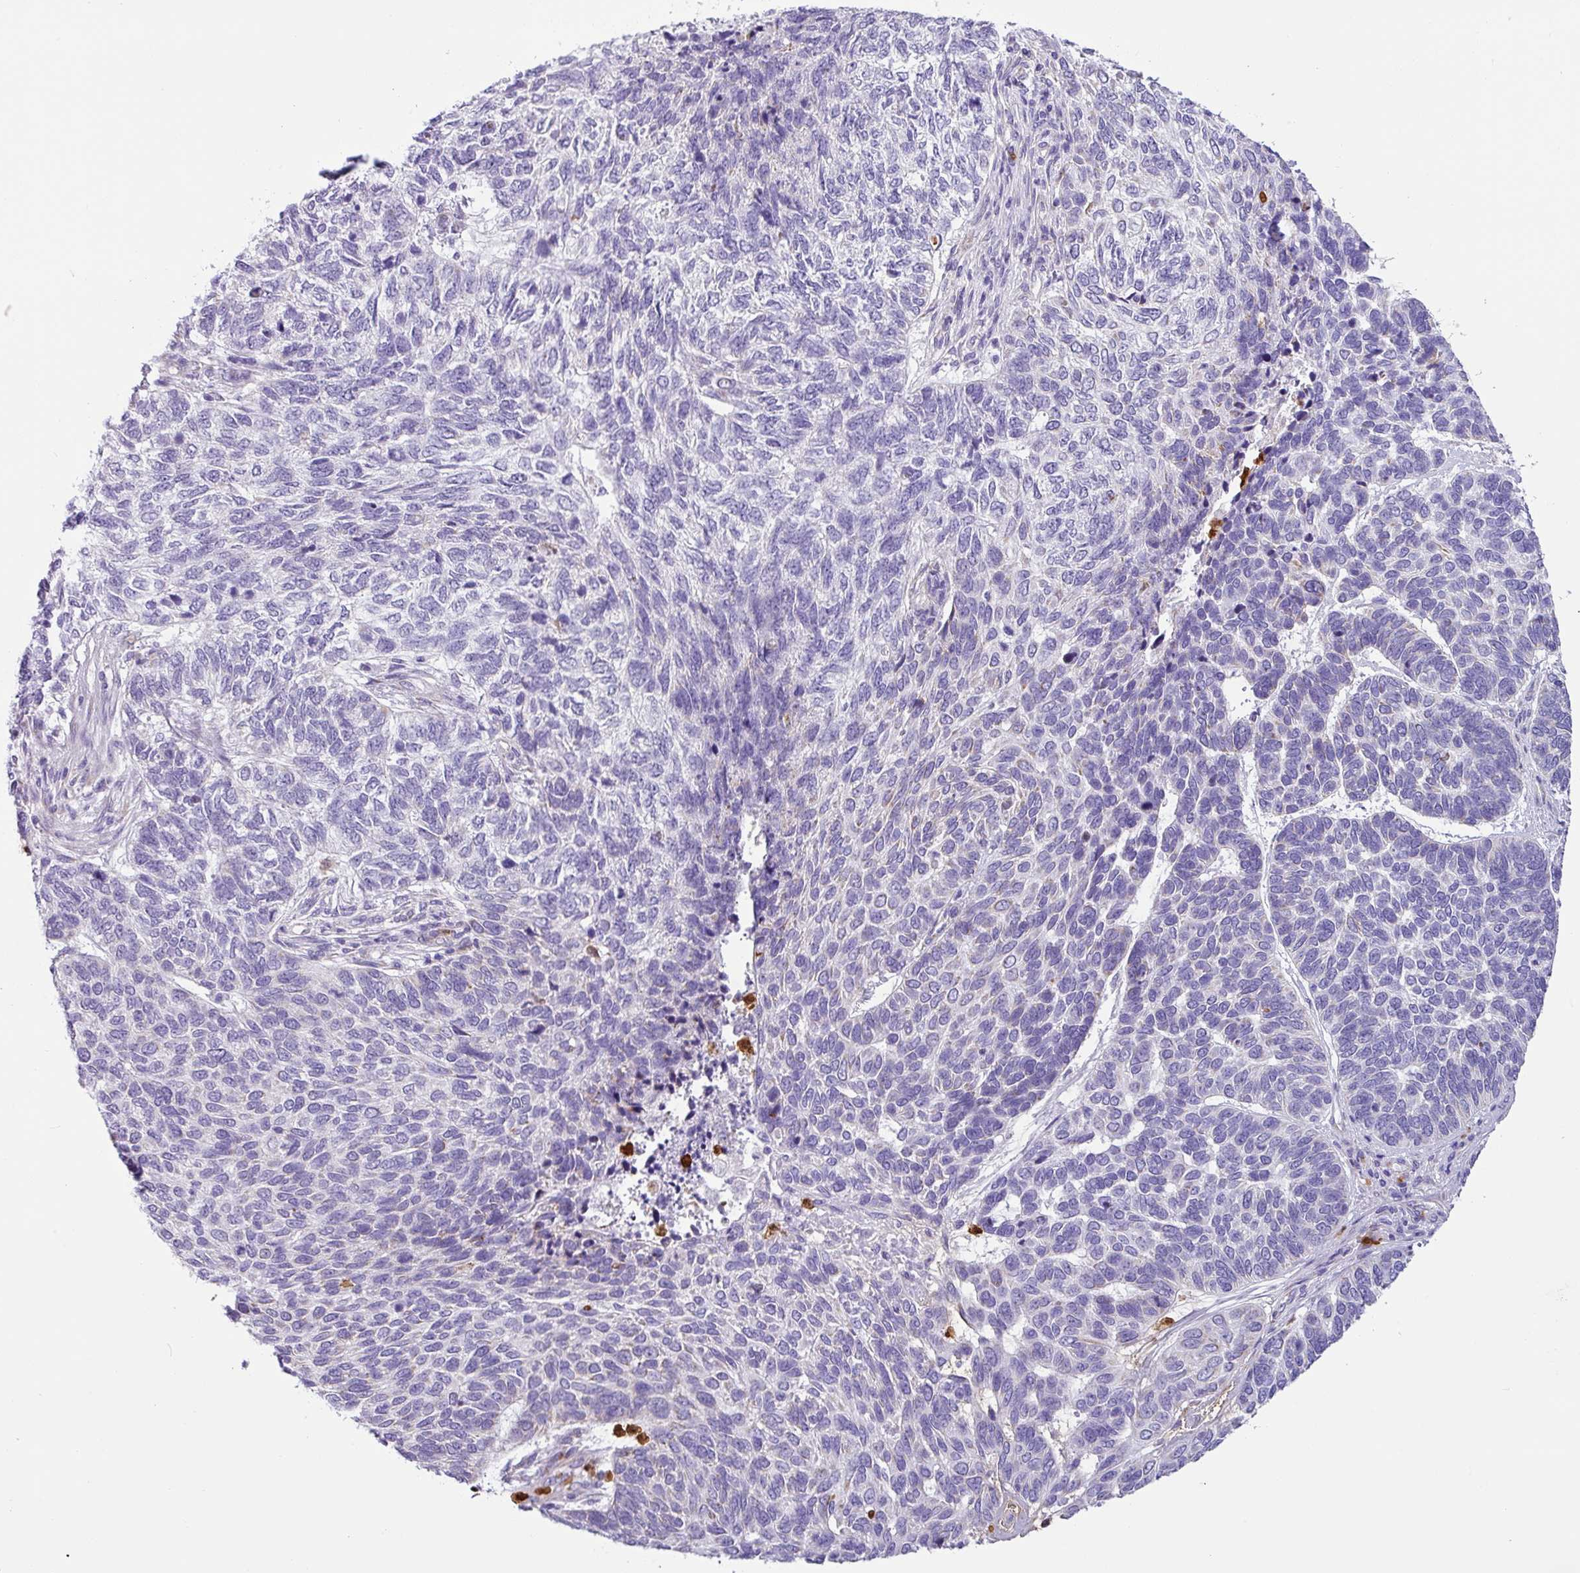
{"staining": {"intensity": "negative", "quantity": "none", "location": "none"}, "tissue": "skin cancer", "cell_type": "Tumor cells", "image_type": "cancer", "snomed": [{"axis": "morphology", "description": "Basal cell carcinoma"}, {"axis": "topography", "description": "Skin"}], "caption": "DAB immunohistochemical staining of human basal cell carcinoma (skin) shows no significant expression in tumor cells.", "gene": "SH2D3C", "patient": {"sex": "female", "age": 65}}